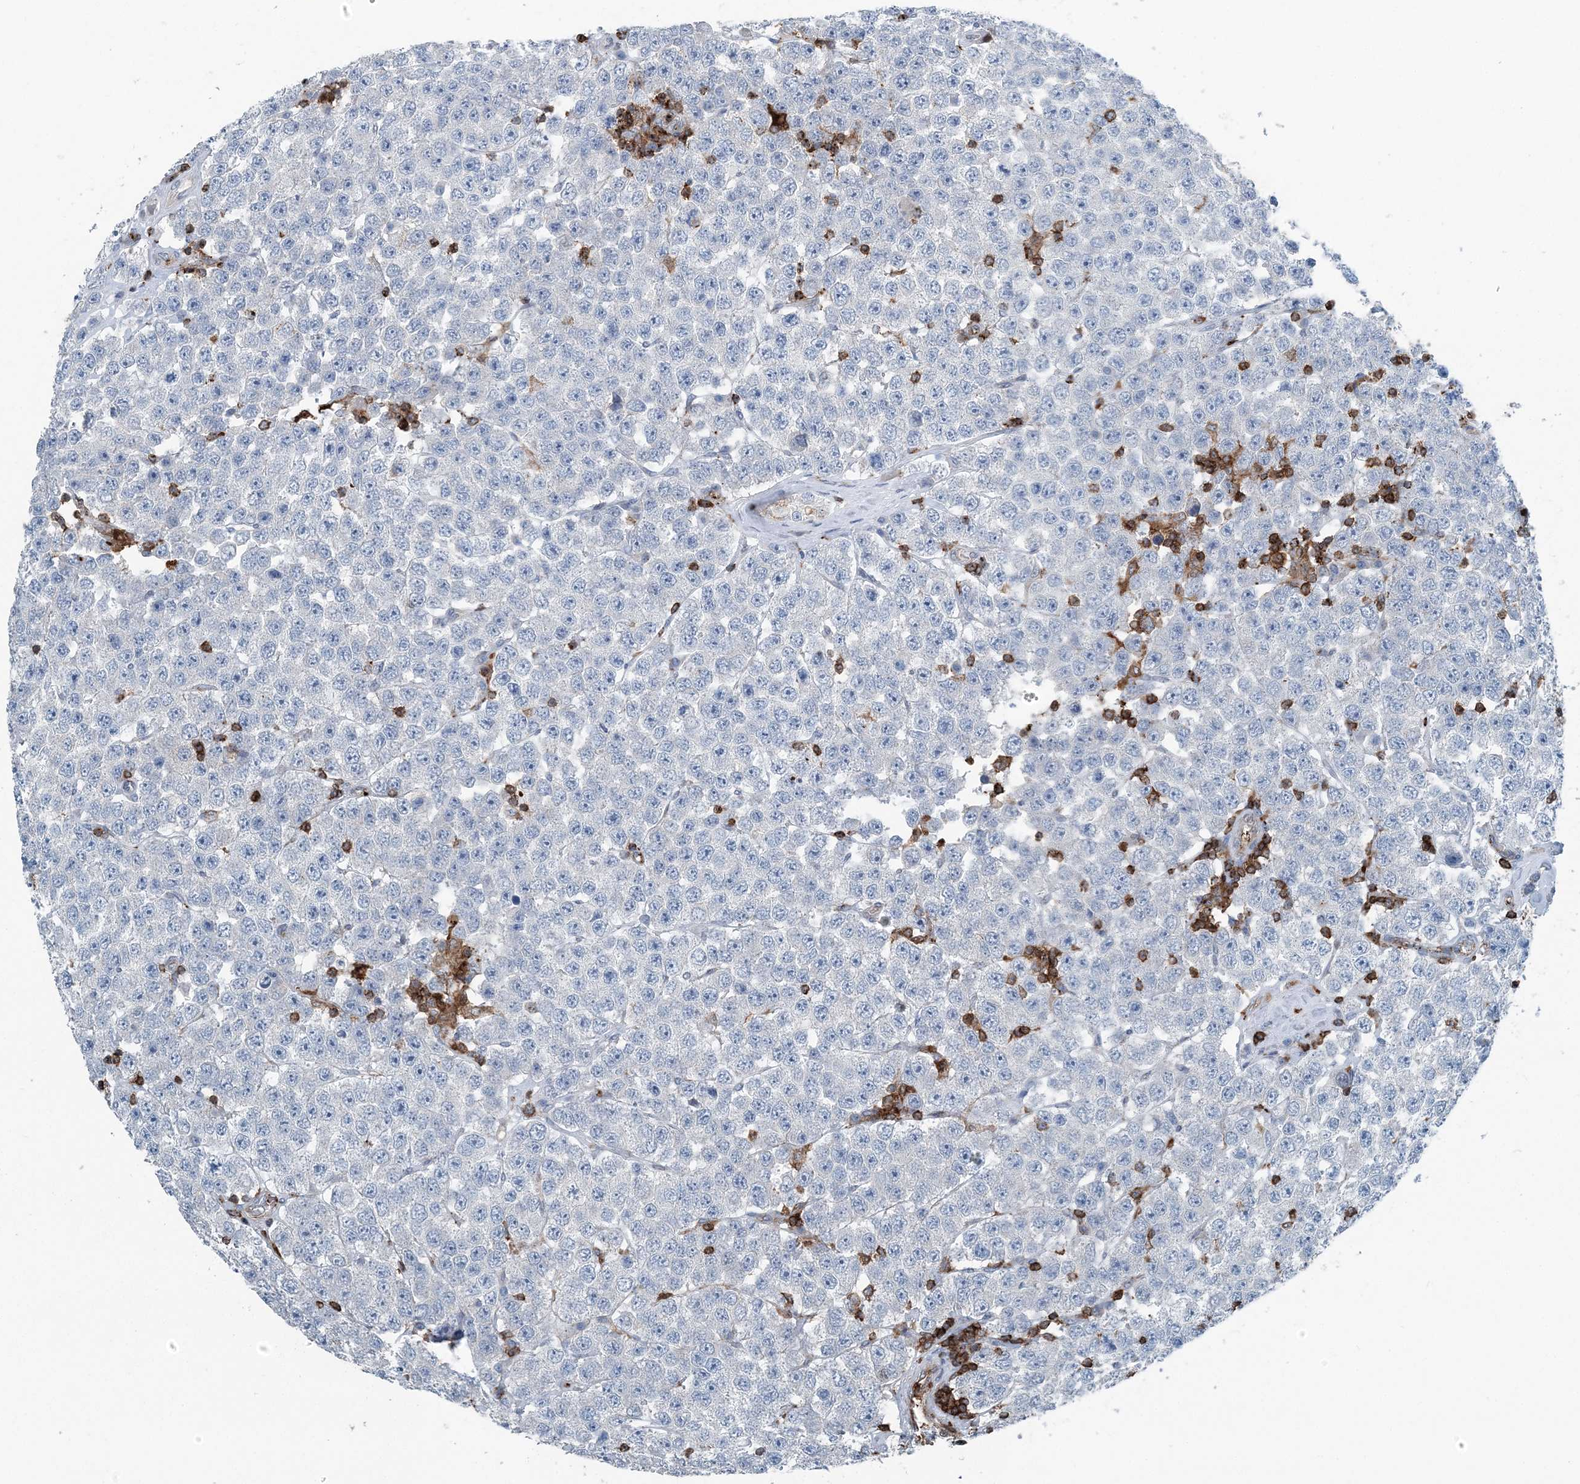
{"staining": {"intensity": "negative", "quantity": "none", "location": "none"}, "tissue": "testis cancer", "cell_type": "Tumor cells", "image_type": "cancer", "snomed": [{"axis": "morphology", "description": "Seminoma, NOS"}, {"axis": "topography", "description": "Testis"}], "caption": "An immunohistochemistry micrograph of testis cancer is shown. There is no staining in tumor cells of testis cancer.", "gene": "CFL1", "patient": {"sex": "male", "age": 28}}